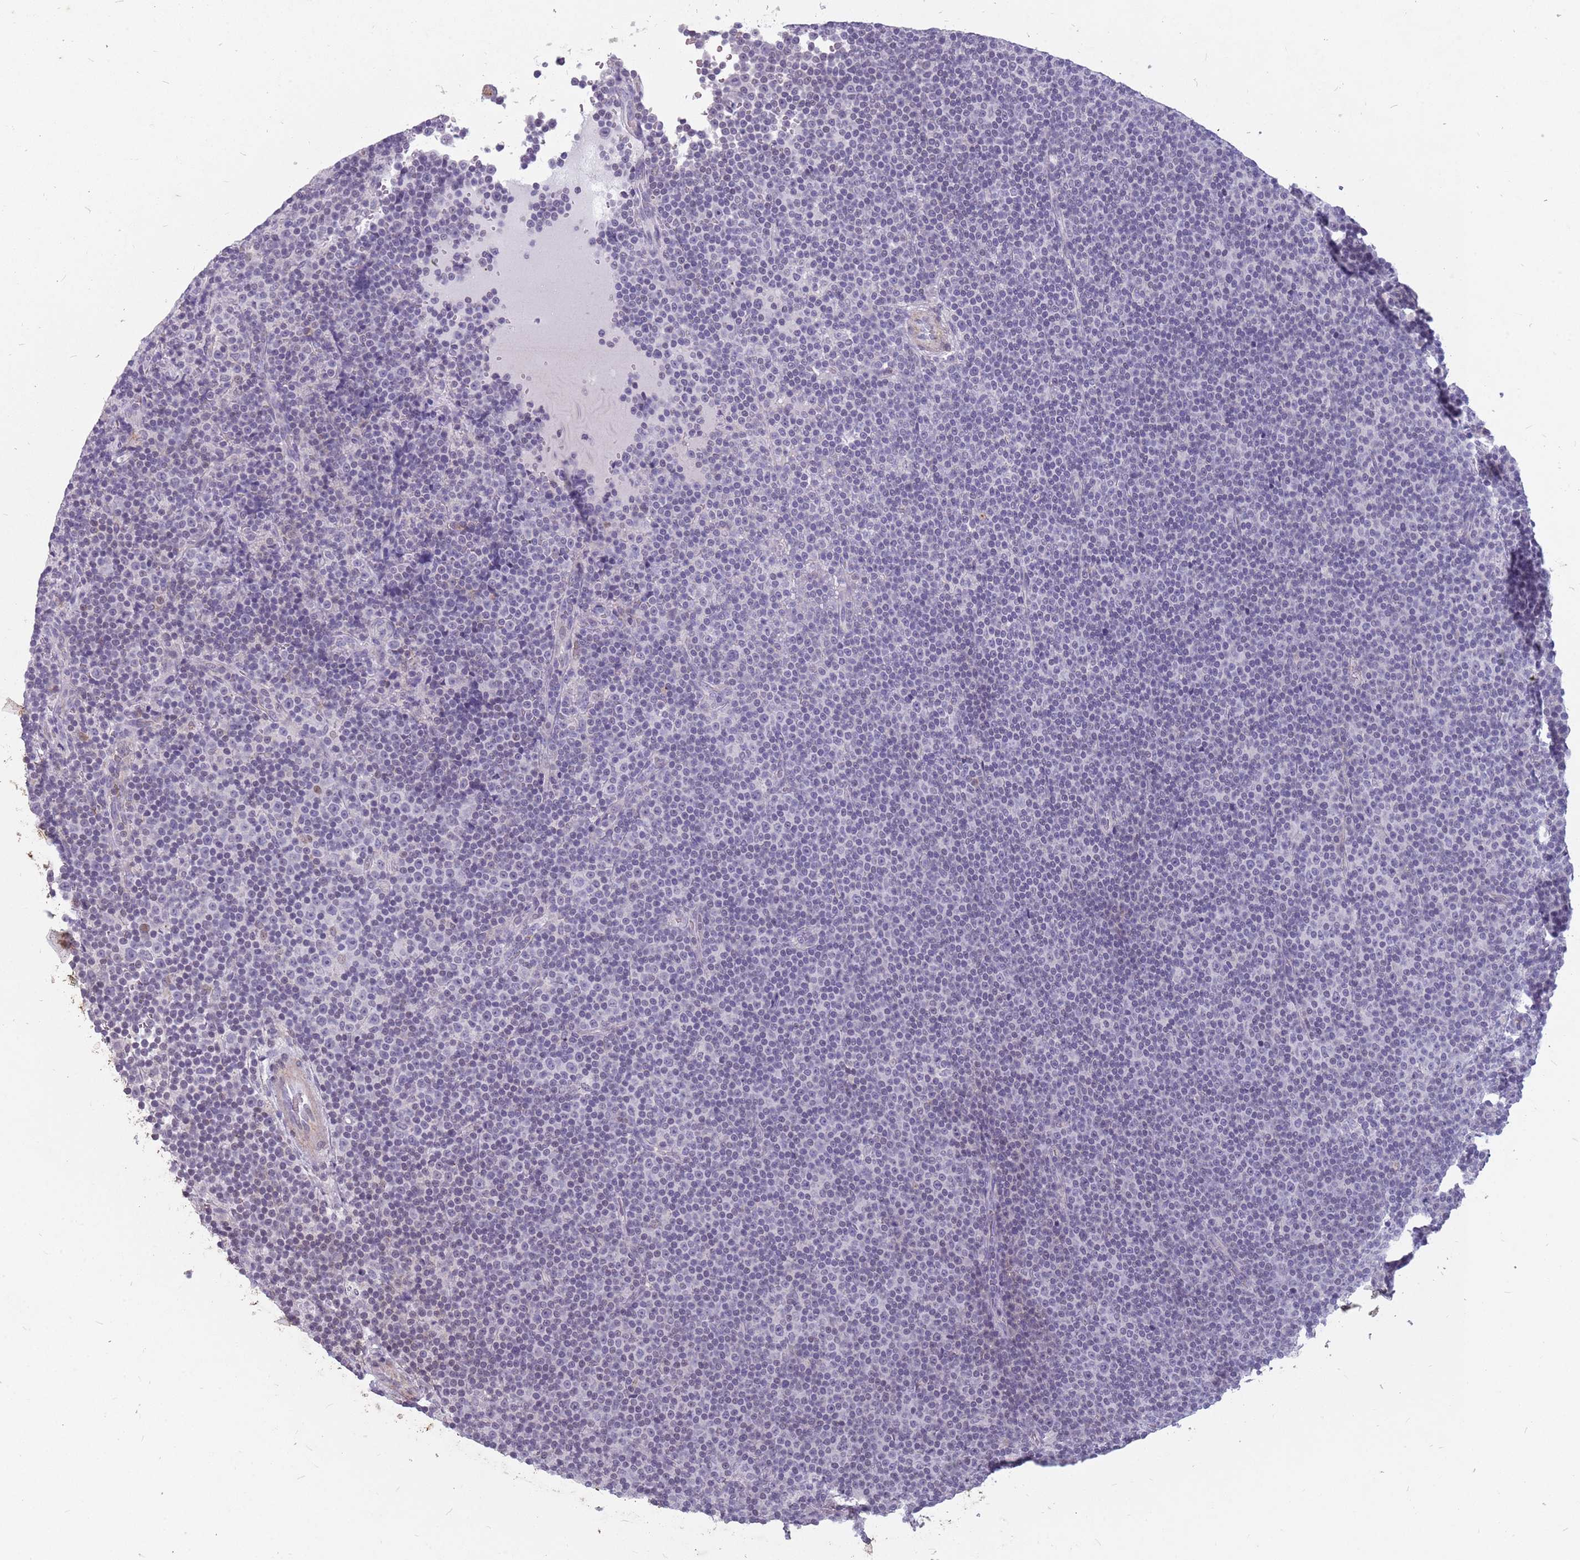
{"staining": {"intensity": "negative", "quantity": "none", "location": "none"}, "tissue": "lymphoma", "cell_type": "Tumor cells", "image_type": "cancer", "snomed": [{"axis": "morphology", "description": "Malignant lymphoma, non-Hodgkin's type, Low grade"}, {"axis": "topography", "description": "Lymph node"}], "caption": "The micrograph reveals no significant positivity in tumor cells of malignant lymphoma, non-Hodgkin's type (low-grade).", "gene": "NEK6", "patient": {"sex": "female", "age": 67}}